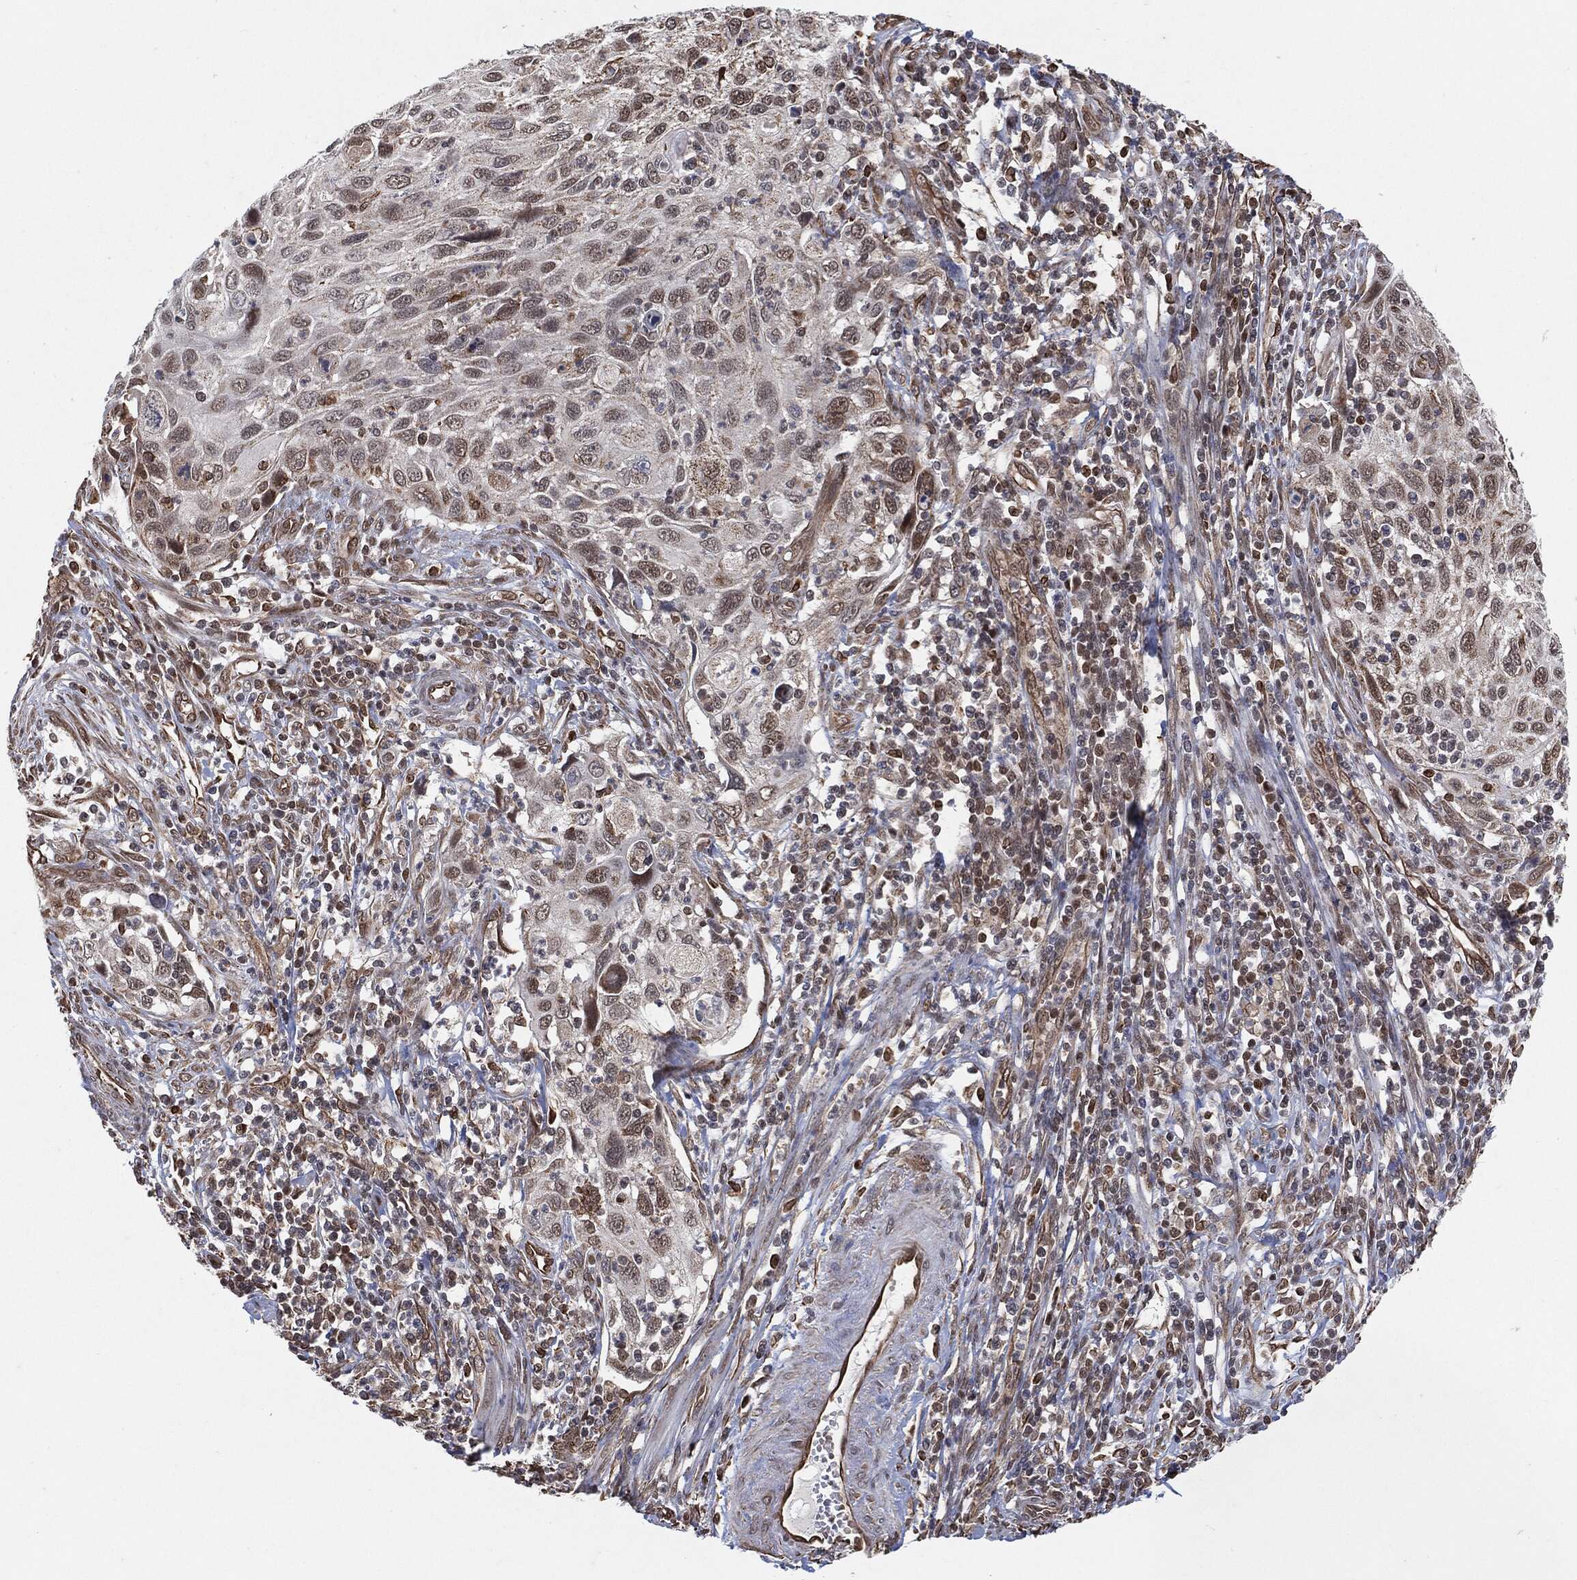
{"staining": {"intensity": "moderate", "quantity": "25%-75%", "location": "nuclear"}, "tissue": "cervical cancer", "cell_type": "Tumor cells", "image_type": "cancer", "snomed": [{"axis": "morphology", "description": "Squamous cell carcinoma, NOS"}, {"axis": "topography", "description": "Cervix"}], "caption": "Cervical cancer stained with a brown dye displays moderate nuclear positive expression in about 25%-75% of tumor cells.", "gene": "TP53RK", "patient": {"sex": "female", "age": 70}}